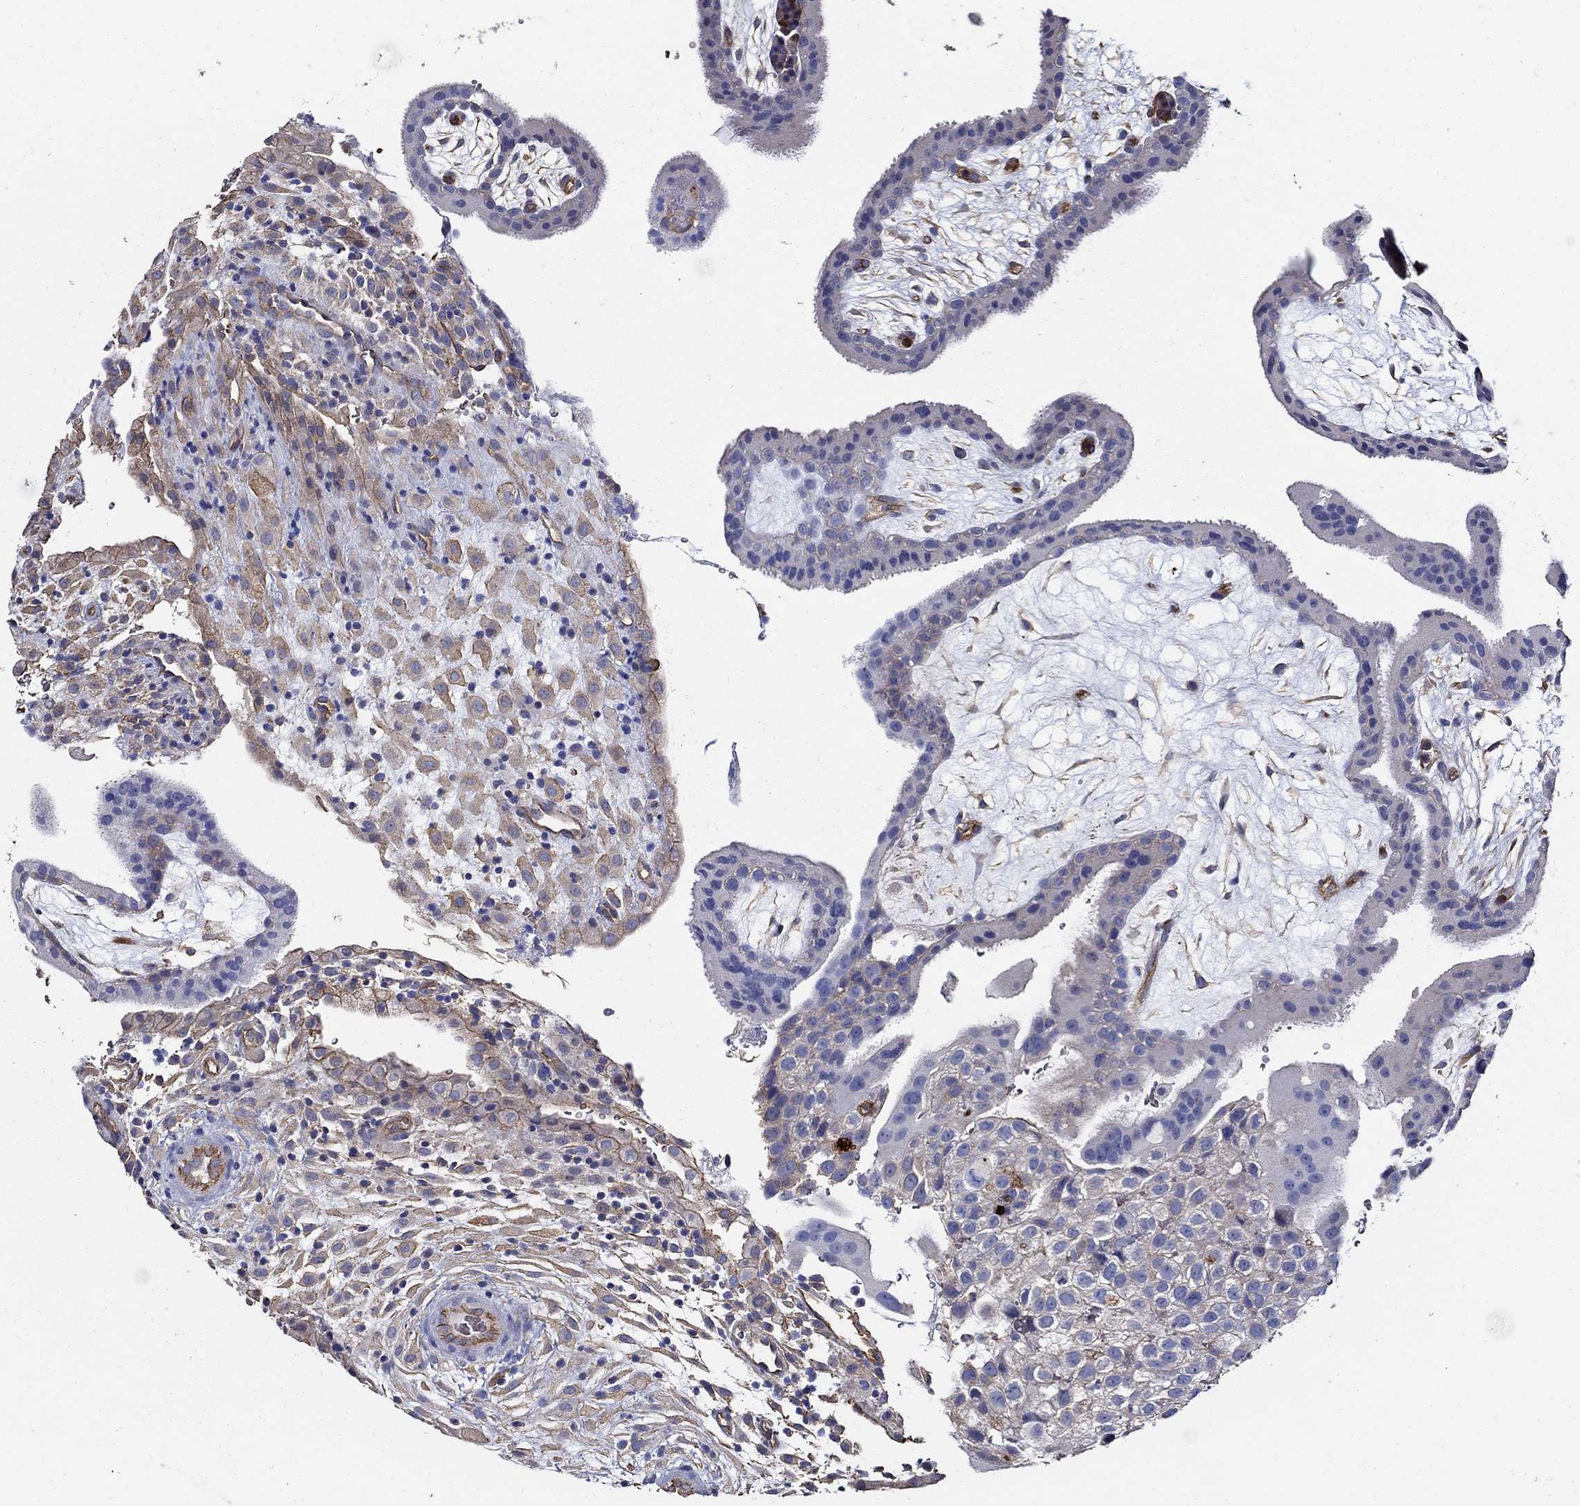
{"staining": {"intensity": "moderate", "quantity": "25%-75%", "location": "cytoplasmic/membranous"}, "tissue": "placenta", "cell_type": "Decidual cells", "image_type": "normal", "snomed": [{"axis": "morphology", "description": "Normal tissue, NOS"}, {"axis": "topography", "description": "Placenta"}], "caption": "Decidual cells exhibit moderate cytoplasmic/membranous positivity in about 25%-75% of cells in benign placenta. Immunohistochemistry stains the protein in brown and the nuclei are stained blue.", "gene": "APBB3", "patient": {"sex": "female", "age": 19}}